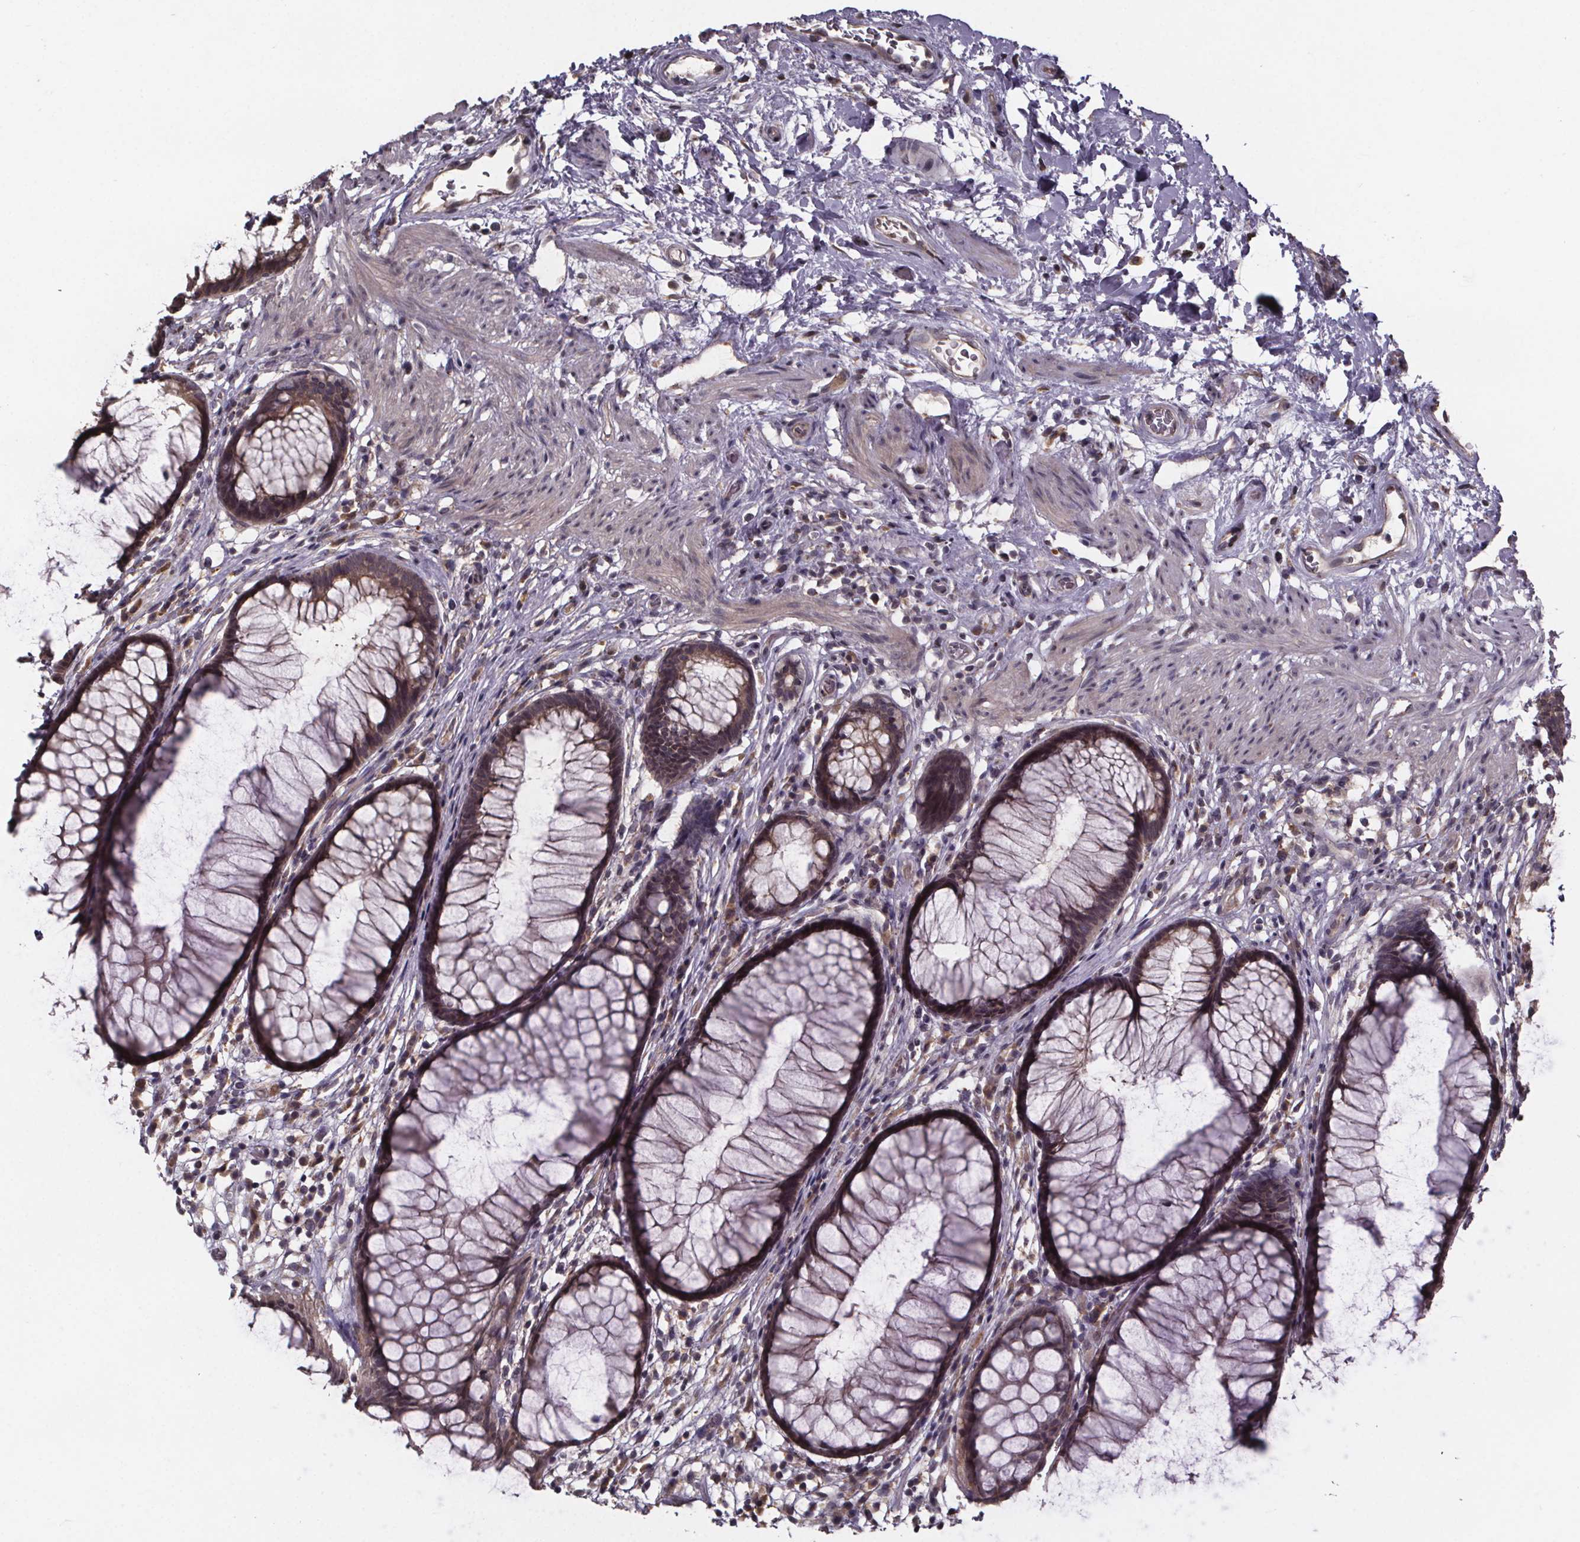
{"staining": {"intensity": "strong", "quantity": ">75%", "location": "cytoplasmic/membranous"}, "tissue": "rectum", "cell_type": "Glandular cells", "image_type": "normal", "snomed": [{"axis": "morphology", "description": "Normal tissue, NOS"}, {"axis": "topography", "description": "Smooth muscle"}, {"axis": "topography", "description": "Rectum"}], "caption": "An image showing strong cytoplasmic/membranous staining in approximately >75% of glandular cells in normal rectum, as visualized by brown immunohistochemical staining.", "gene": "SAT1", "patient": {"sex": "male", "age": 53}}